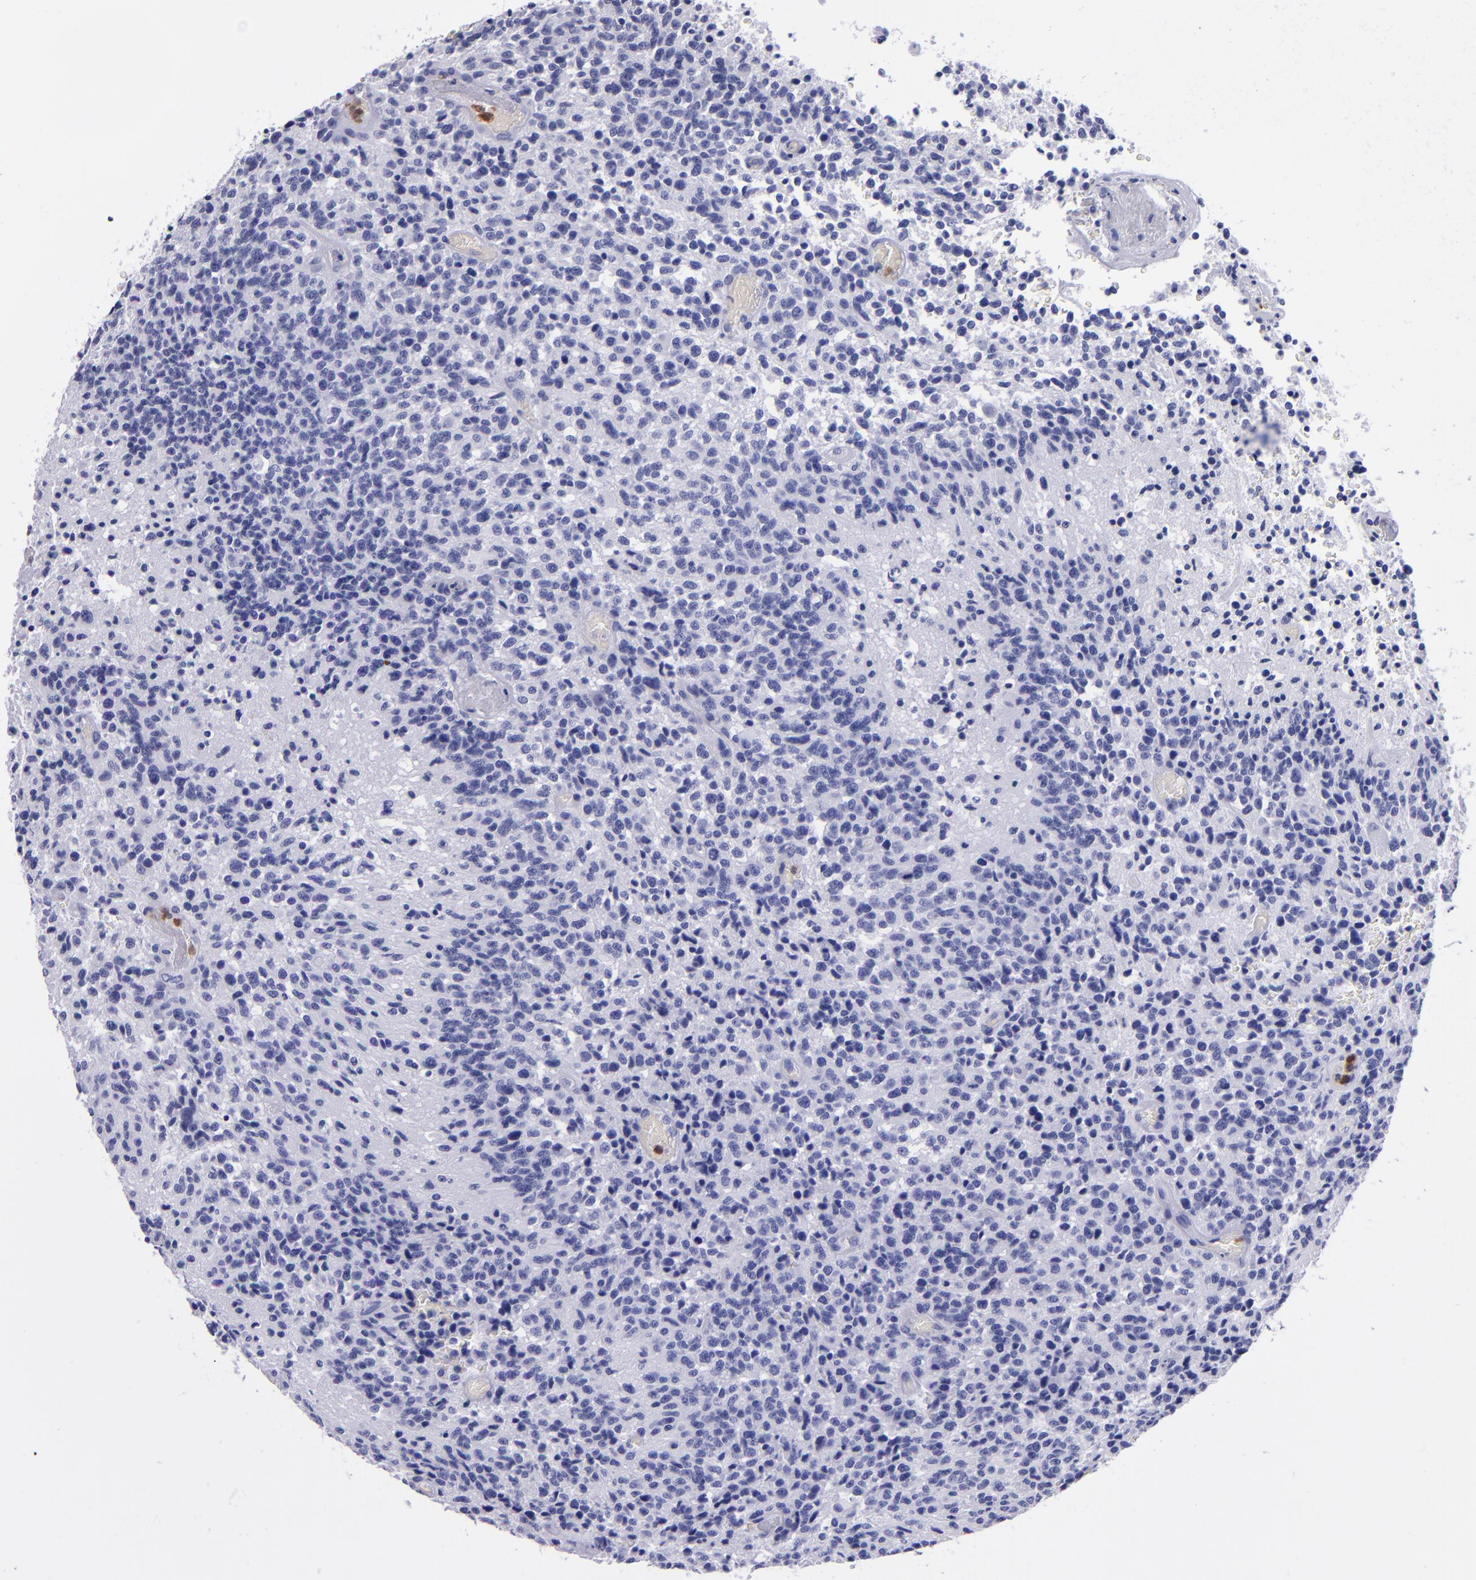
{"staining": {"intensity": "negative", "quantity": "none", "location": "none"}, "tissue": "glioma", "cell_type": "Tumor cells", "image_type": "cancer", "snomed": [{"axis": "morphology", "description": "Glioma, malignant, High grade"}, {"axis": "topography", "description": "Brain"}], "caption": "IHC of human high-grade glioma (malignant) shows no staining in tumor cells. Brightfield microscopy of IHC stained with DAB (brown) and hematoxylin (blue), captured at high magnification.", "gene": "CR1", "patient": {"sex": "male", "age": 36}}